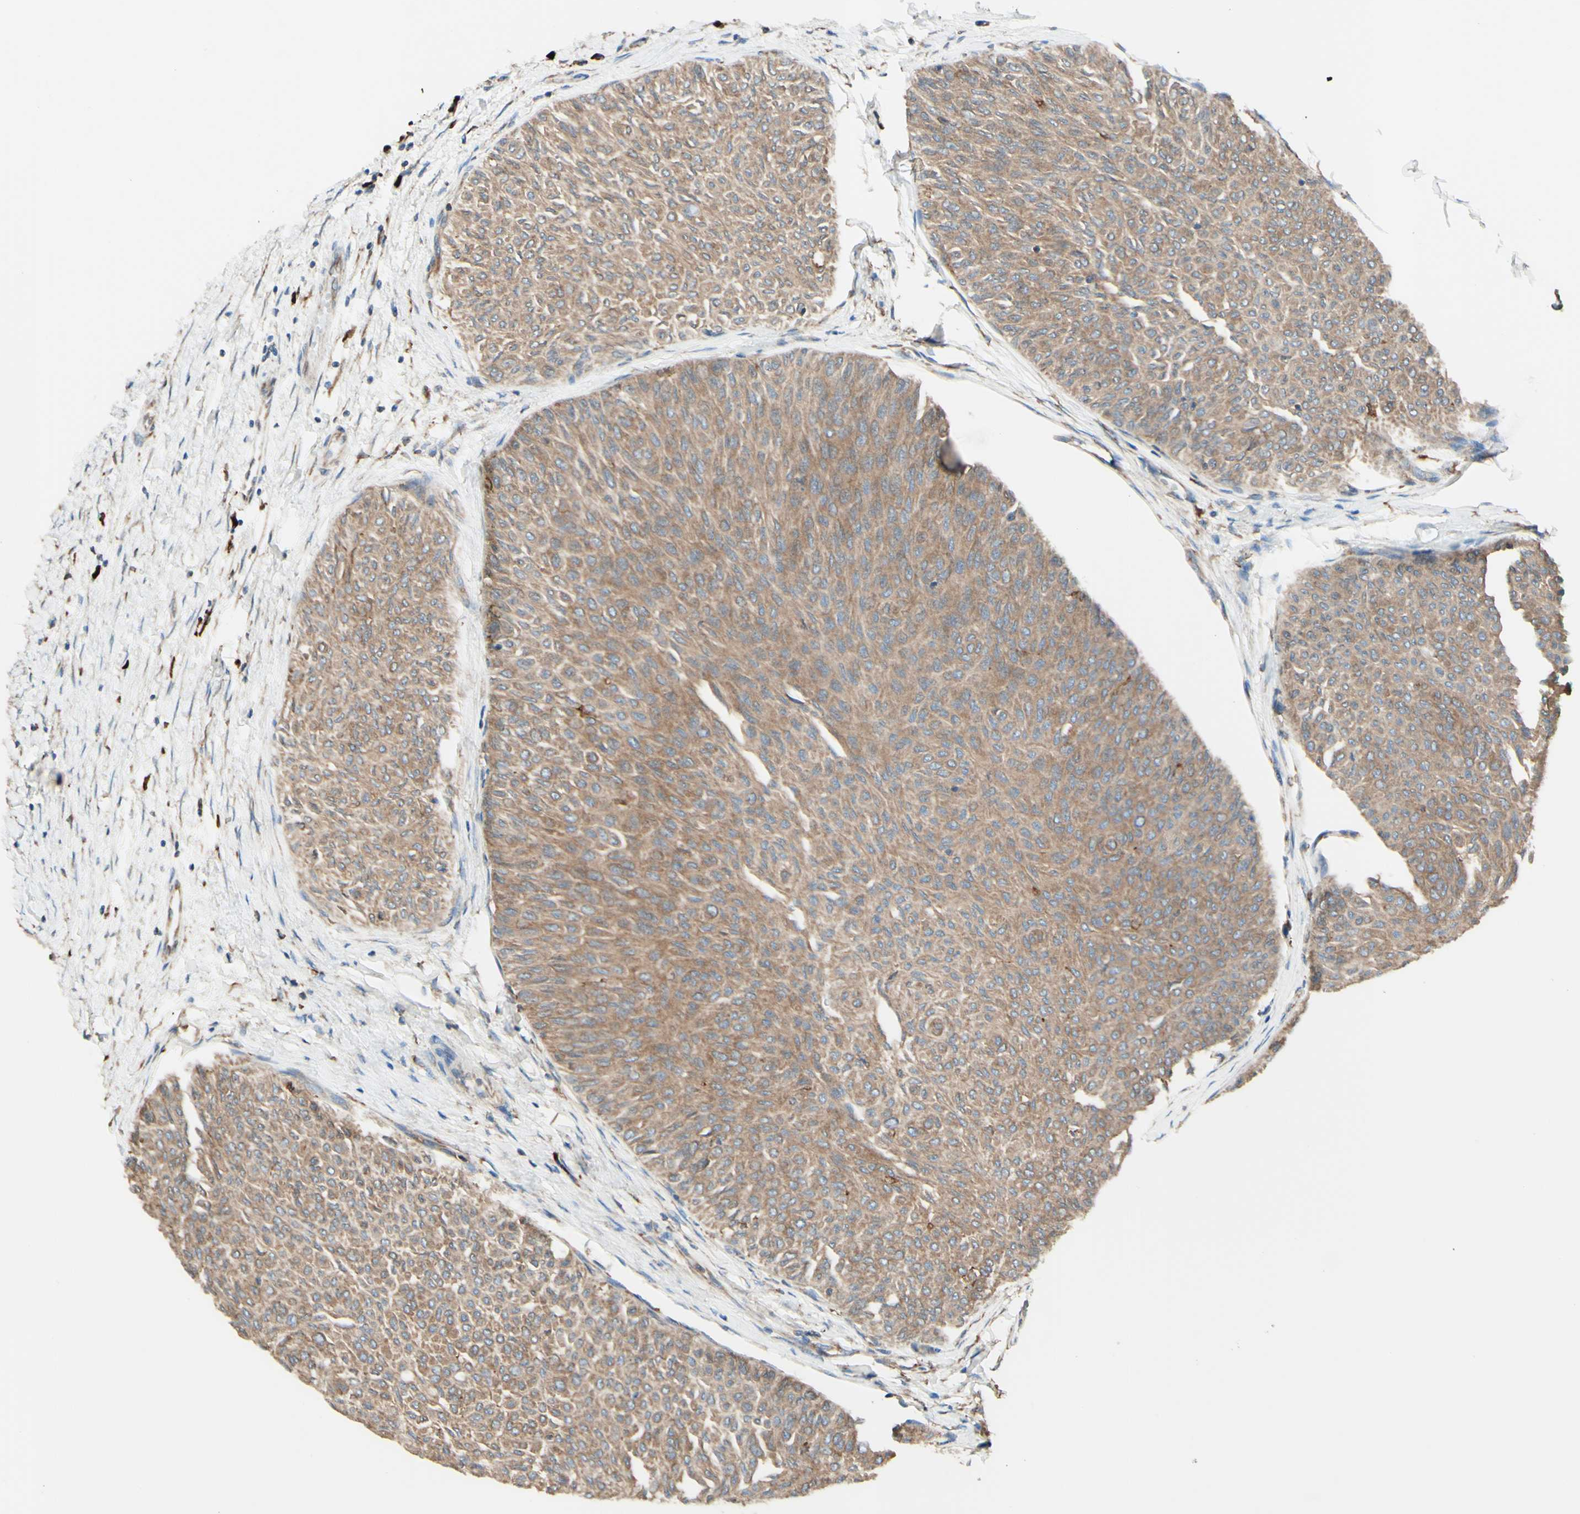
{"staining": {"intensity": "moderate", "quantity": ">75%", "location": "cytoplasmic/membranous"}, "tissue": "urothelial cancer", "cell_type": "Tumor cells", "image_type": "cancer", "snomed": [{"axis": "morphology", "description": "Urothelial carcinoma, Low grade"}, {"axis": "topography", "description": "Urinary bladder"}], "caption": "Protein analysis of low-grade urothelial carcinoma tissue shows moderate cytoplasmic/membranous positivity in about >75% of tumor cells.", "gene": "DNAJB11", "patient": {"sex": "male", "age": 78}}